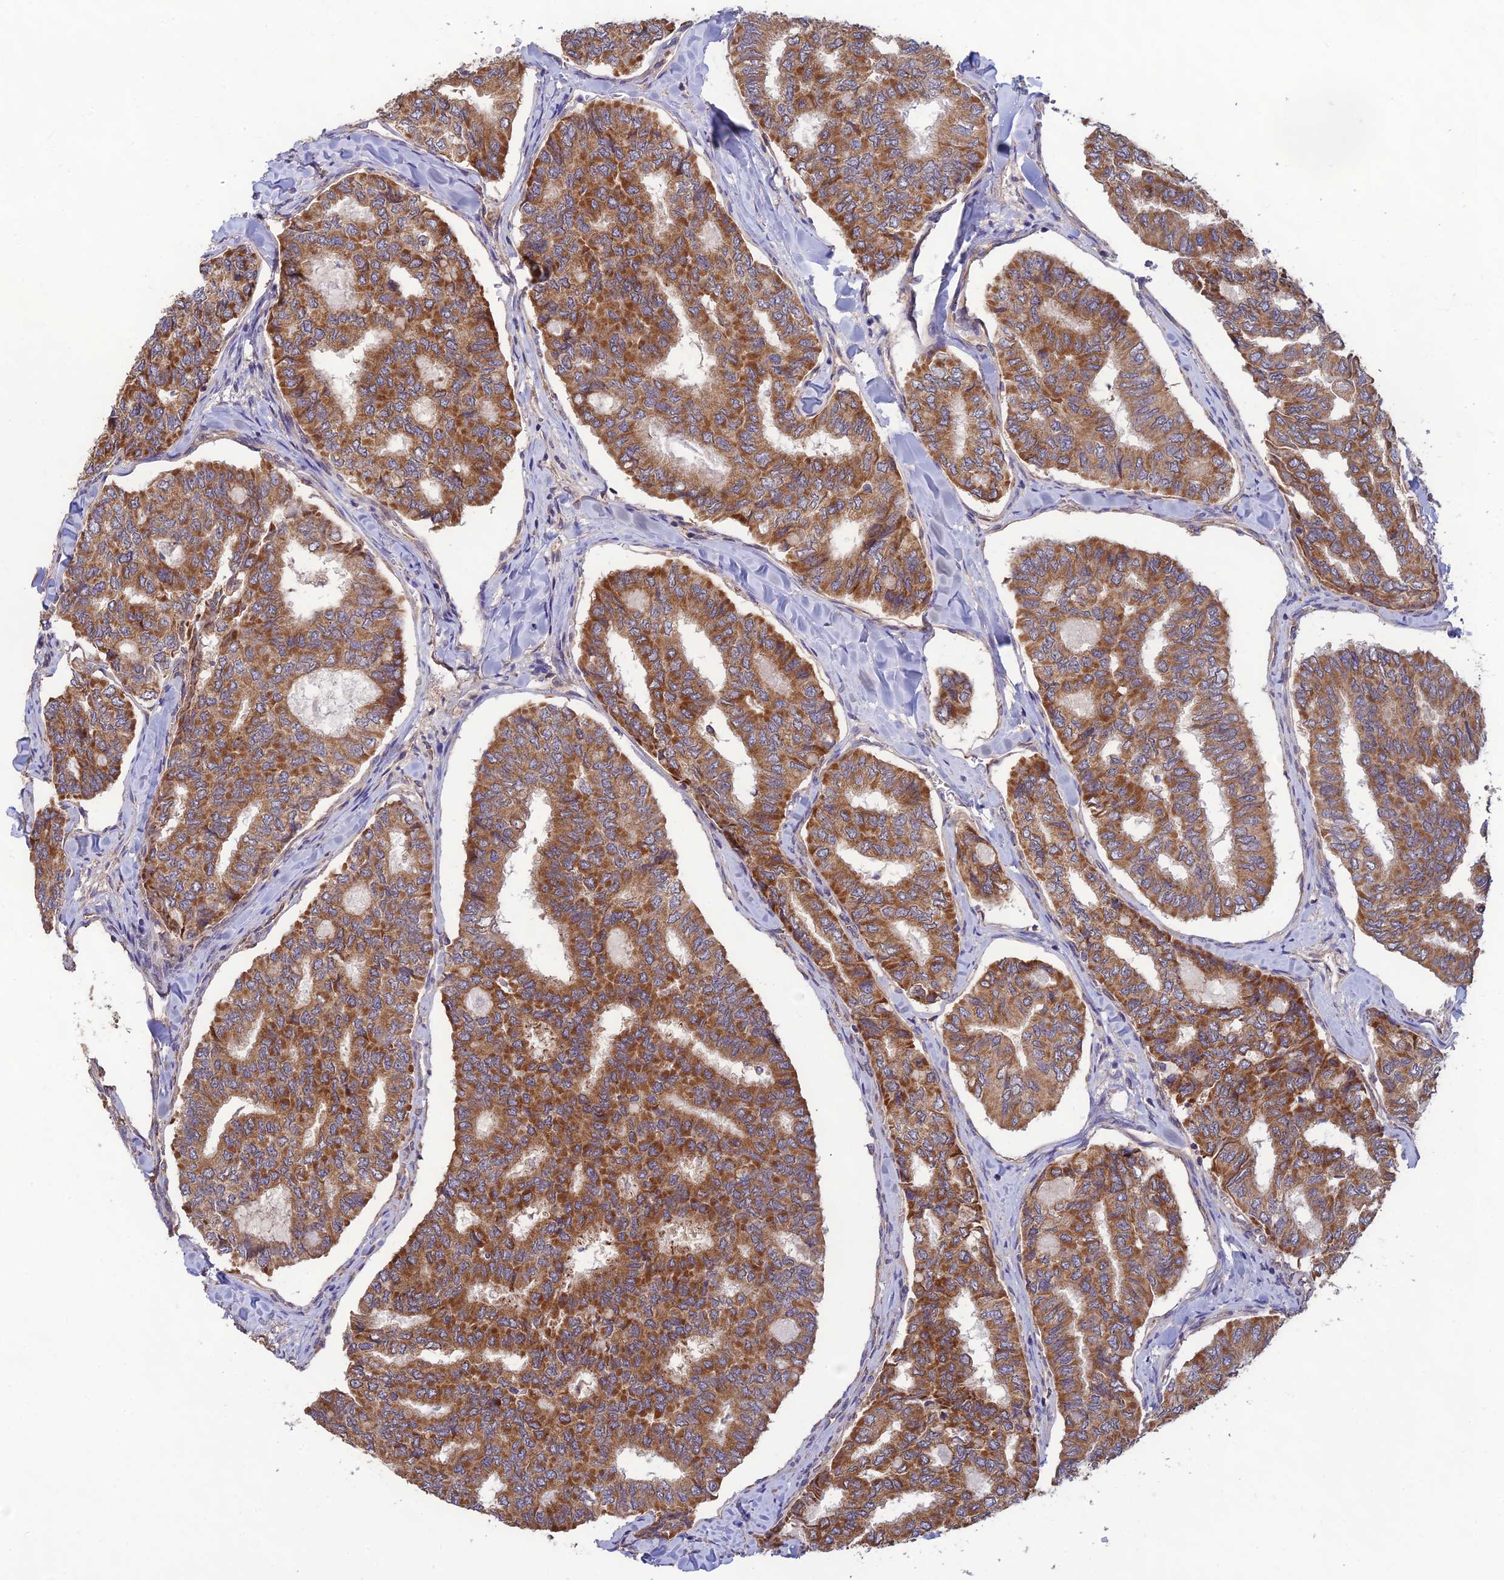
{"staining": {"intensity": "moderate", "quantity": ">75%", "location": "cytoplasmic/membranous"}, "tissue": "thyroid cancer", "cell_type": "Tumor cells", "image_type": "cancer", "snomed": [{"axis": "morphology", "description": "Papillary adenocarcinoma, NOS"}, {"axis": "topography", "description": "Thyroid gland"}], "caption": "A high-resolution photomicrograph shows immunohistochemistry (IHC) staining of thyroid cancer (papillary adenocarcinoma), which shows moderate cytoplasmic/membranous positivity in about >75% of tumor cells.", "gene": "MRNIP", "patient": {"sex": "female", "age": 35}}